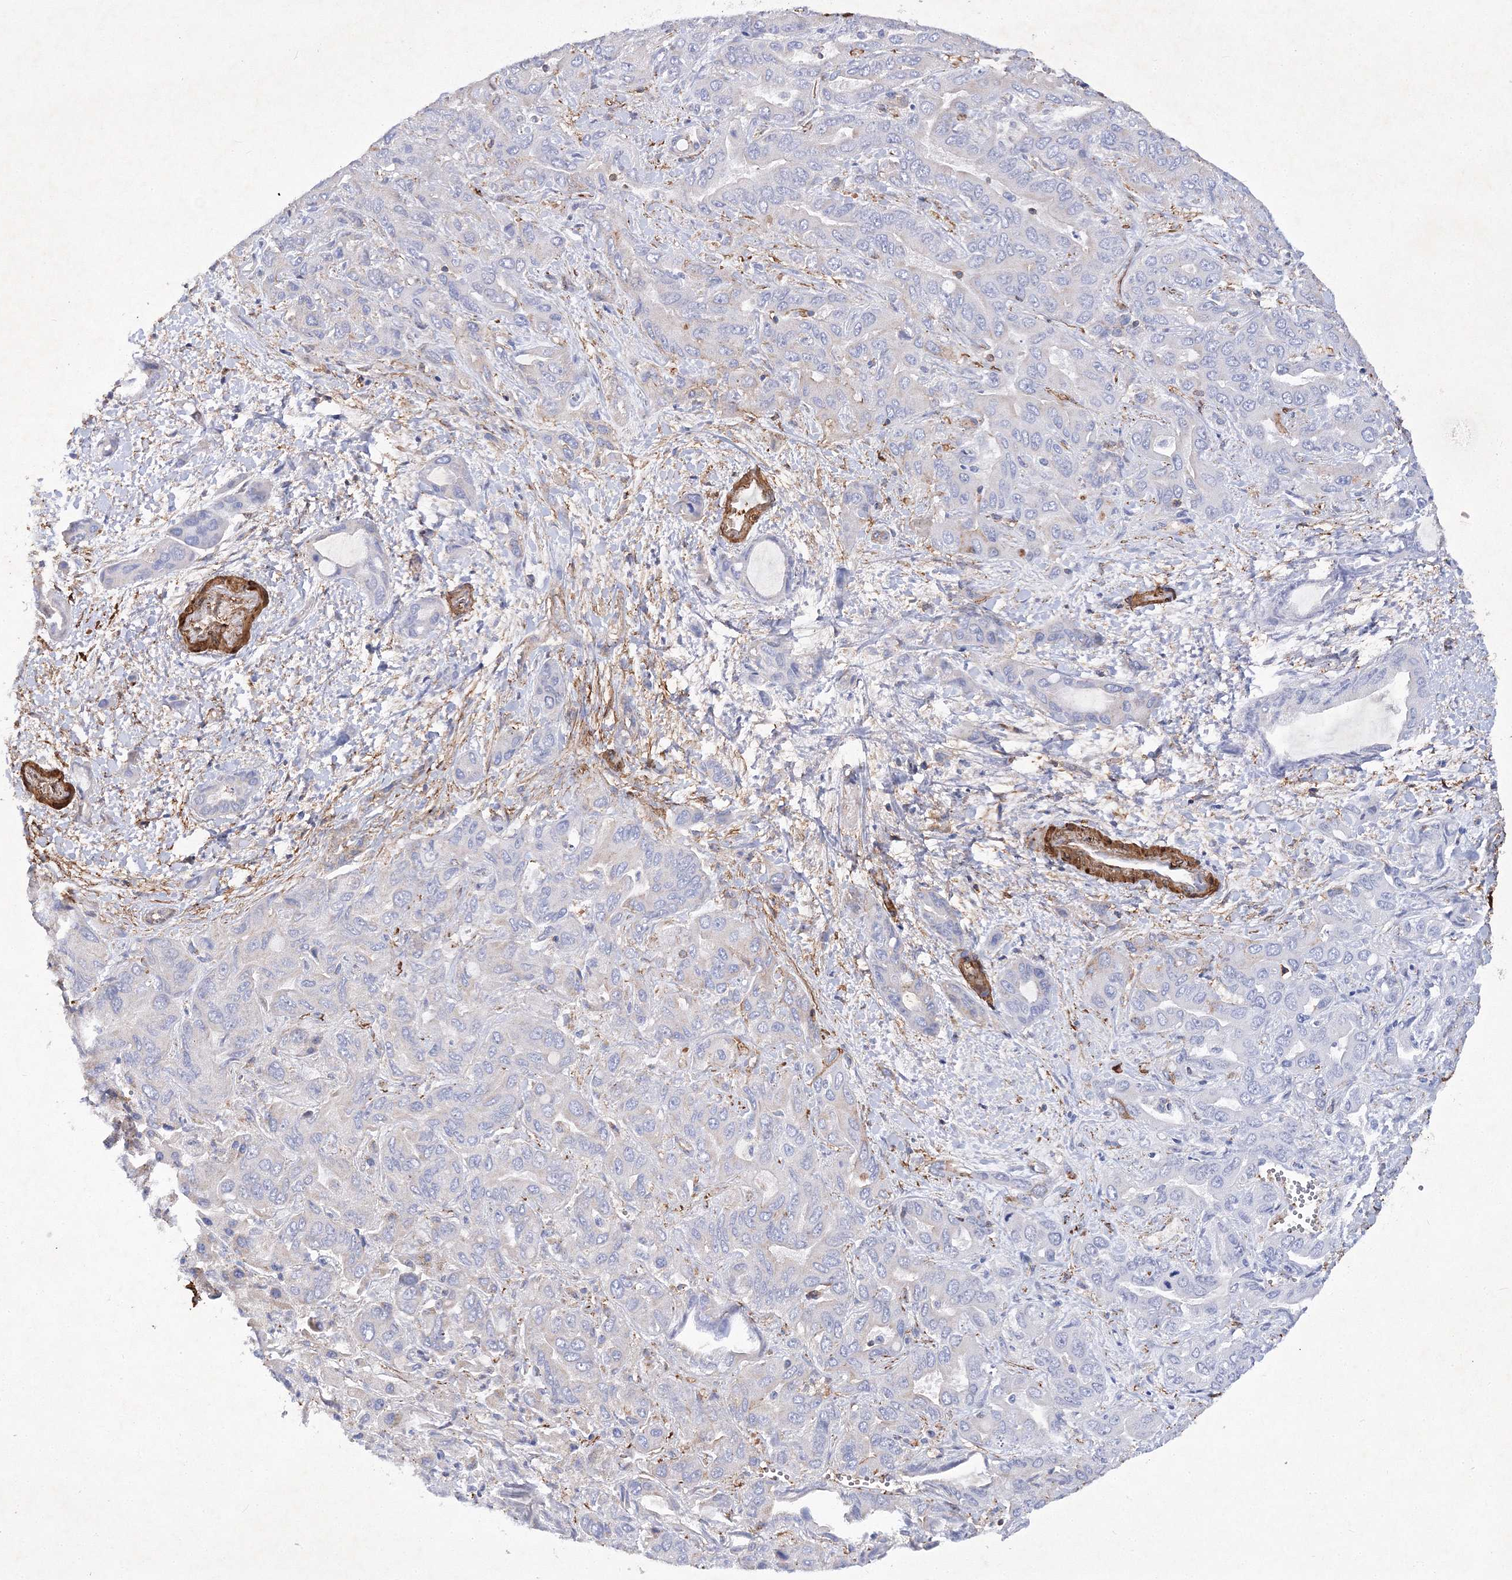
{"staining": {"intensity": "negative", "quantity": "none", "location": "none"}, "tissue": "liver cancer", "cell_type": "Tumor cells", "image_type": "cancer", "snomed": [{"axis": "morphology", "description": "Cholangiocarcinoma"}, {"axis": "topography", "description": "Liver"}], "caption": "A histopathology image of liver cancer (cholangiocarcinoma) stained for a protein demonstrates no brown staining in tumor cells.", "gene": "RTN2", "patient": {"sex": "female", "age": 52}}